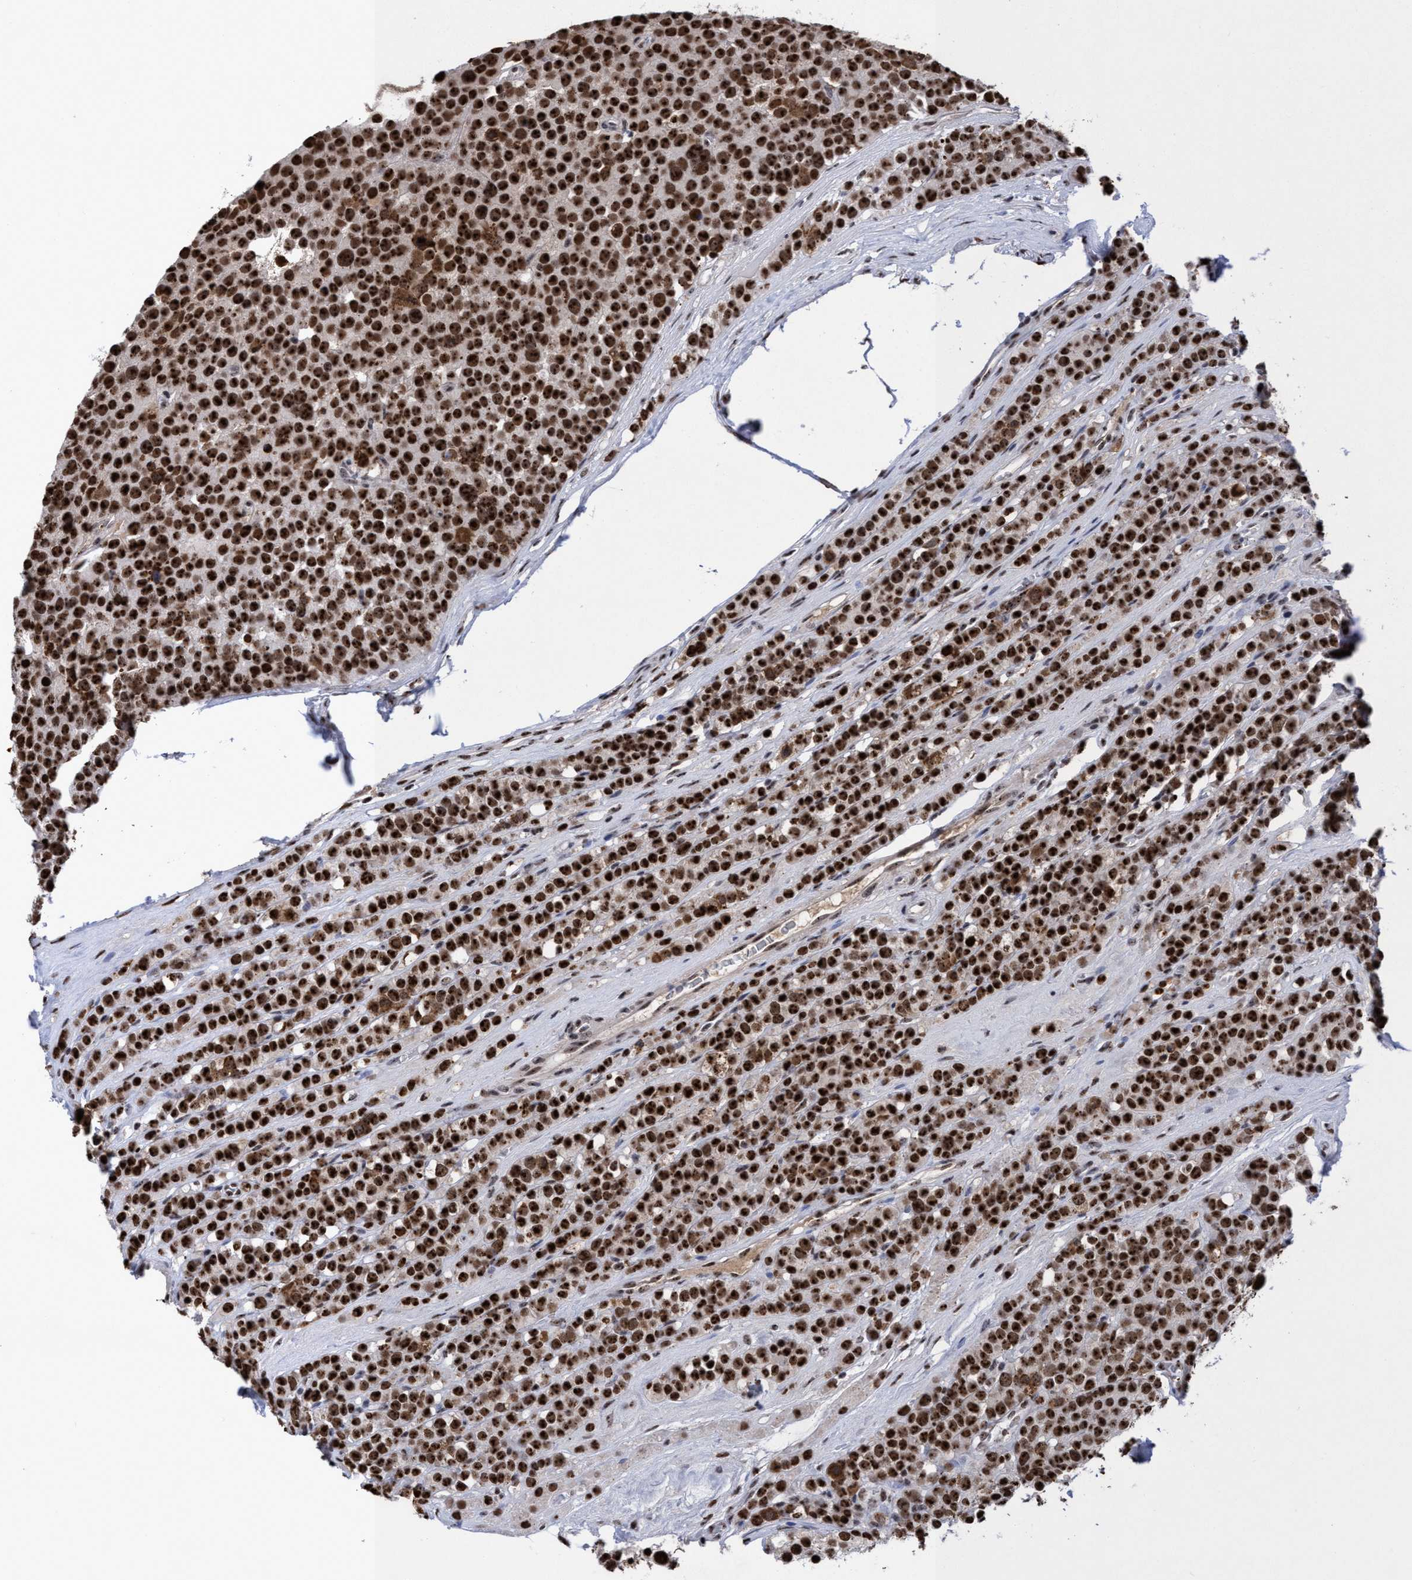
{"staining": {"intensity": "strong", "quantity": ">75%", "location": "nuclear"}, "tissue": "testis cancer", "cell_type": "Tumor cells", "image_type": "cancer", "snomed": [{"axis": "morphology", "description": "Seminoma, NOS"}, {"axis": "topography", "description": "Testis"}], "caption": "Immunohistochemical staining of human seminoma (testis) shows high levels of strong nuclear protein positivity in approximately >75% of tumor cells. Using DAB (brown) and hematoxylin (blue) stains, captured at high magnification using brightfield microscopy.", "gene": "EFCAB10", "patient": {"sex": "male", "age": 71}}